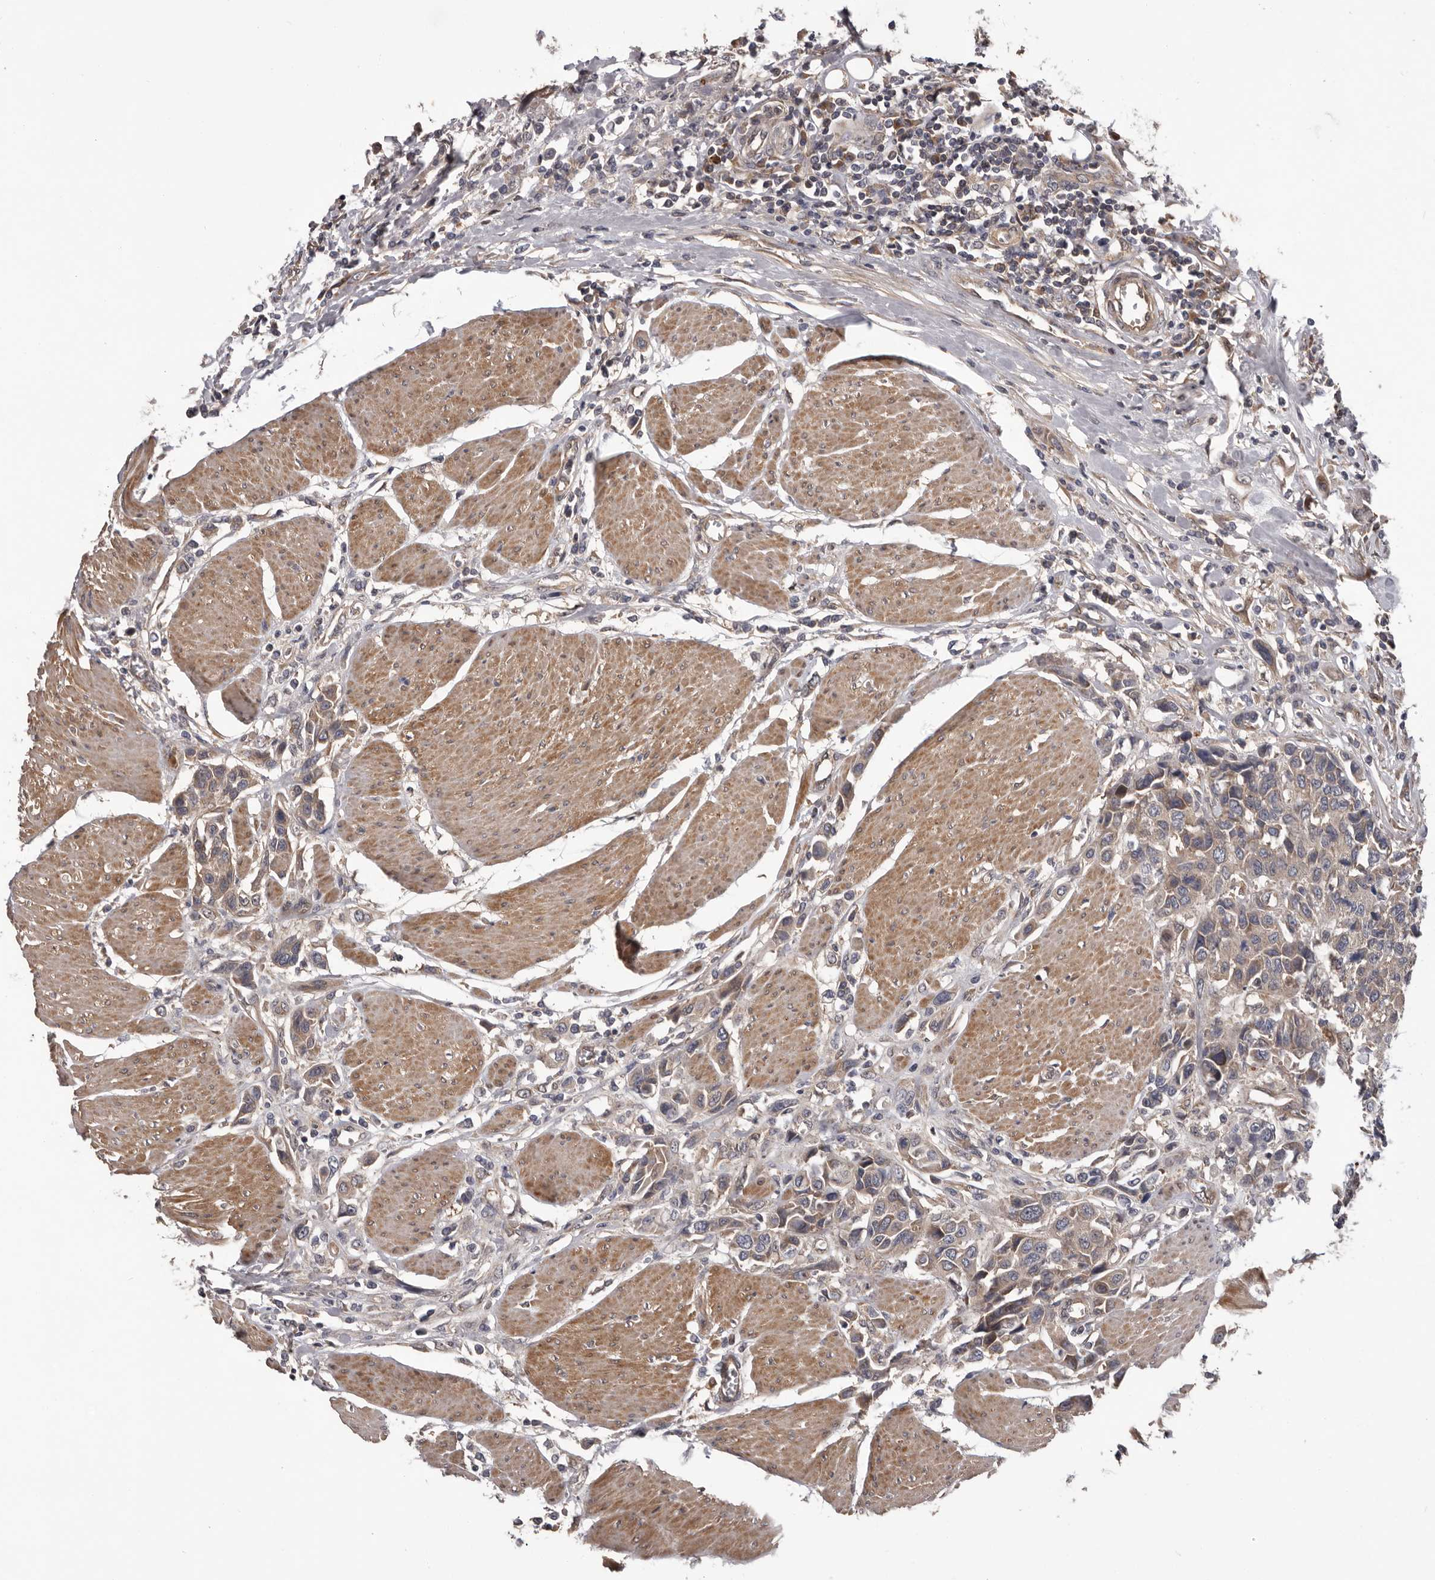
{"staining": {"intensity": "moderate", "quantity": "<25%", "location": "cytoplasmic/membranous"}, "tissue": "urothelial cancer", "cell_type": "Tumor cells", "image_type": "cancer", "snomed": [{"axis": "morphology", "description": "Urothelial carcinoma, High grade"}, {"axis": "topography", "description": "Urinary bladder"}], "caption": "This is a photomicrograph of IHC staining of urothelial cancer, which shows moderate expression in the cytoplasmic/membranous of tumor cells.", "gene": "PRKD1", "patient": {"sex": "male", "age": 50}}